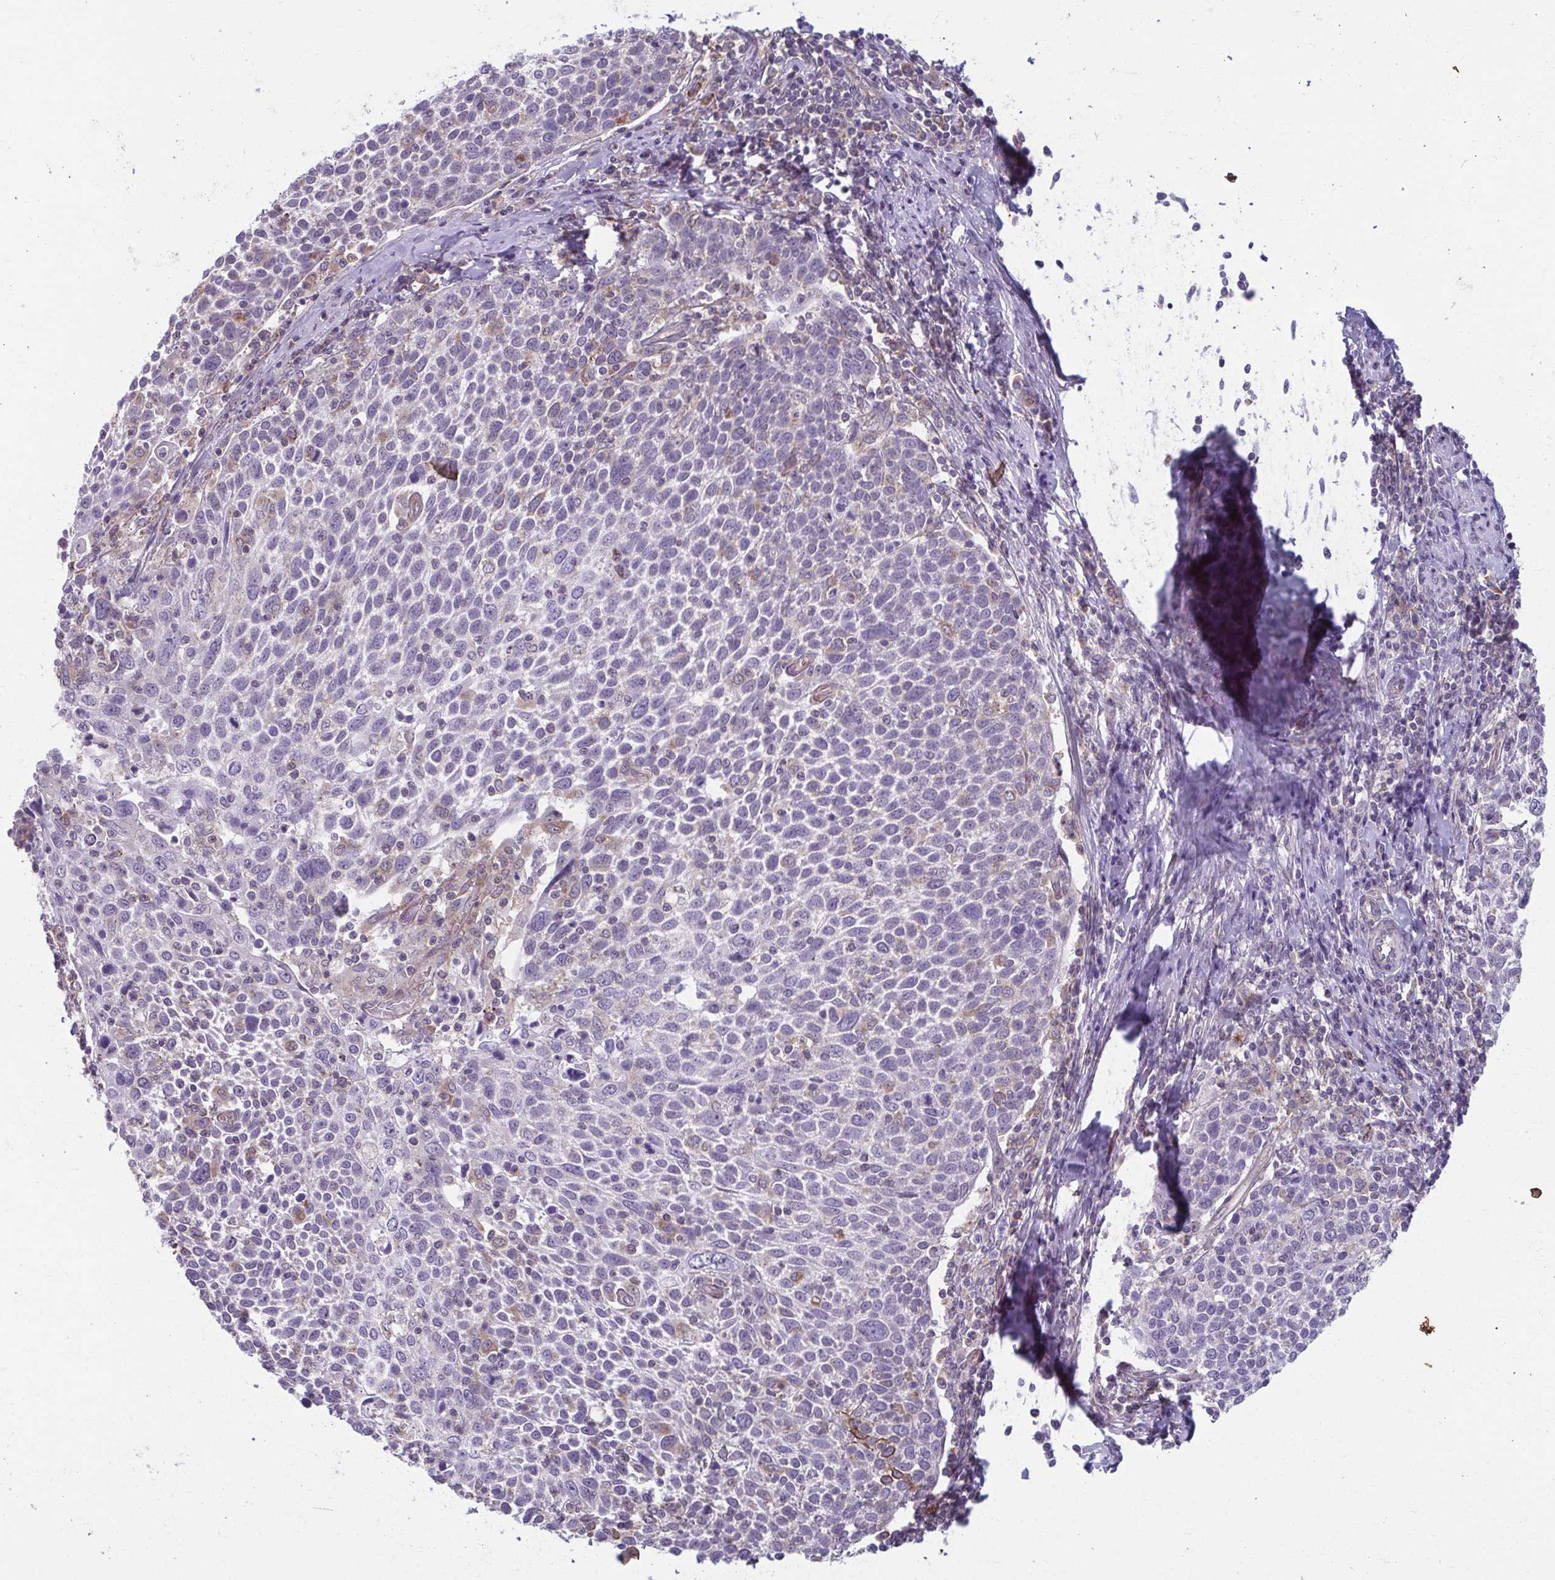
{"staining": {"intensity": "negative", "quantity": "none", "location": "none"}, "tissue": "cervical cancer", "cell_type": "Tumor cells", "image_type": "cancer", "snomed": [{"axis": "morphology", "description": "Squamous cell carcinoma, NOS"}, {"axis": "topography", "description": "Cervix"}], "caption": "Tumor cells show no significant expression in squamous cell carcinoma (cervical).", "gene": "TMEM108", "patient": {"sex": "female", "age": 61}}